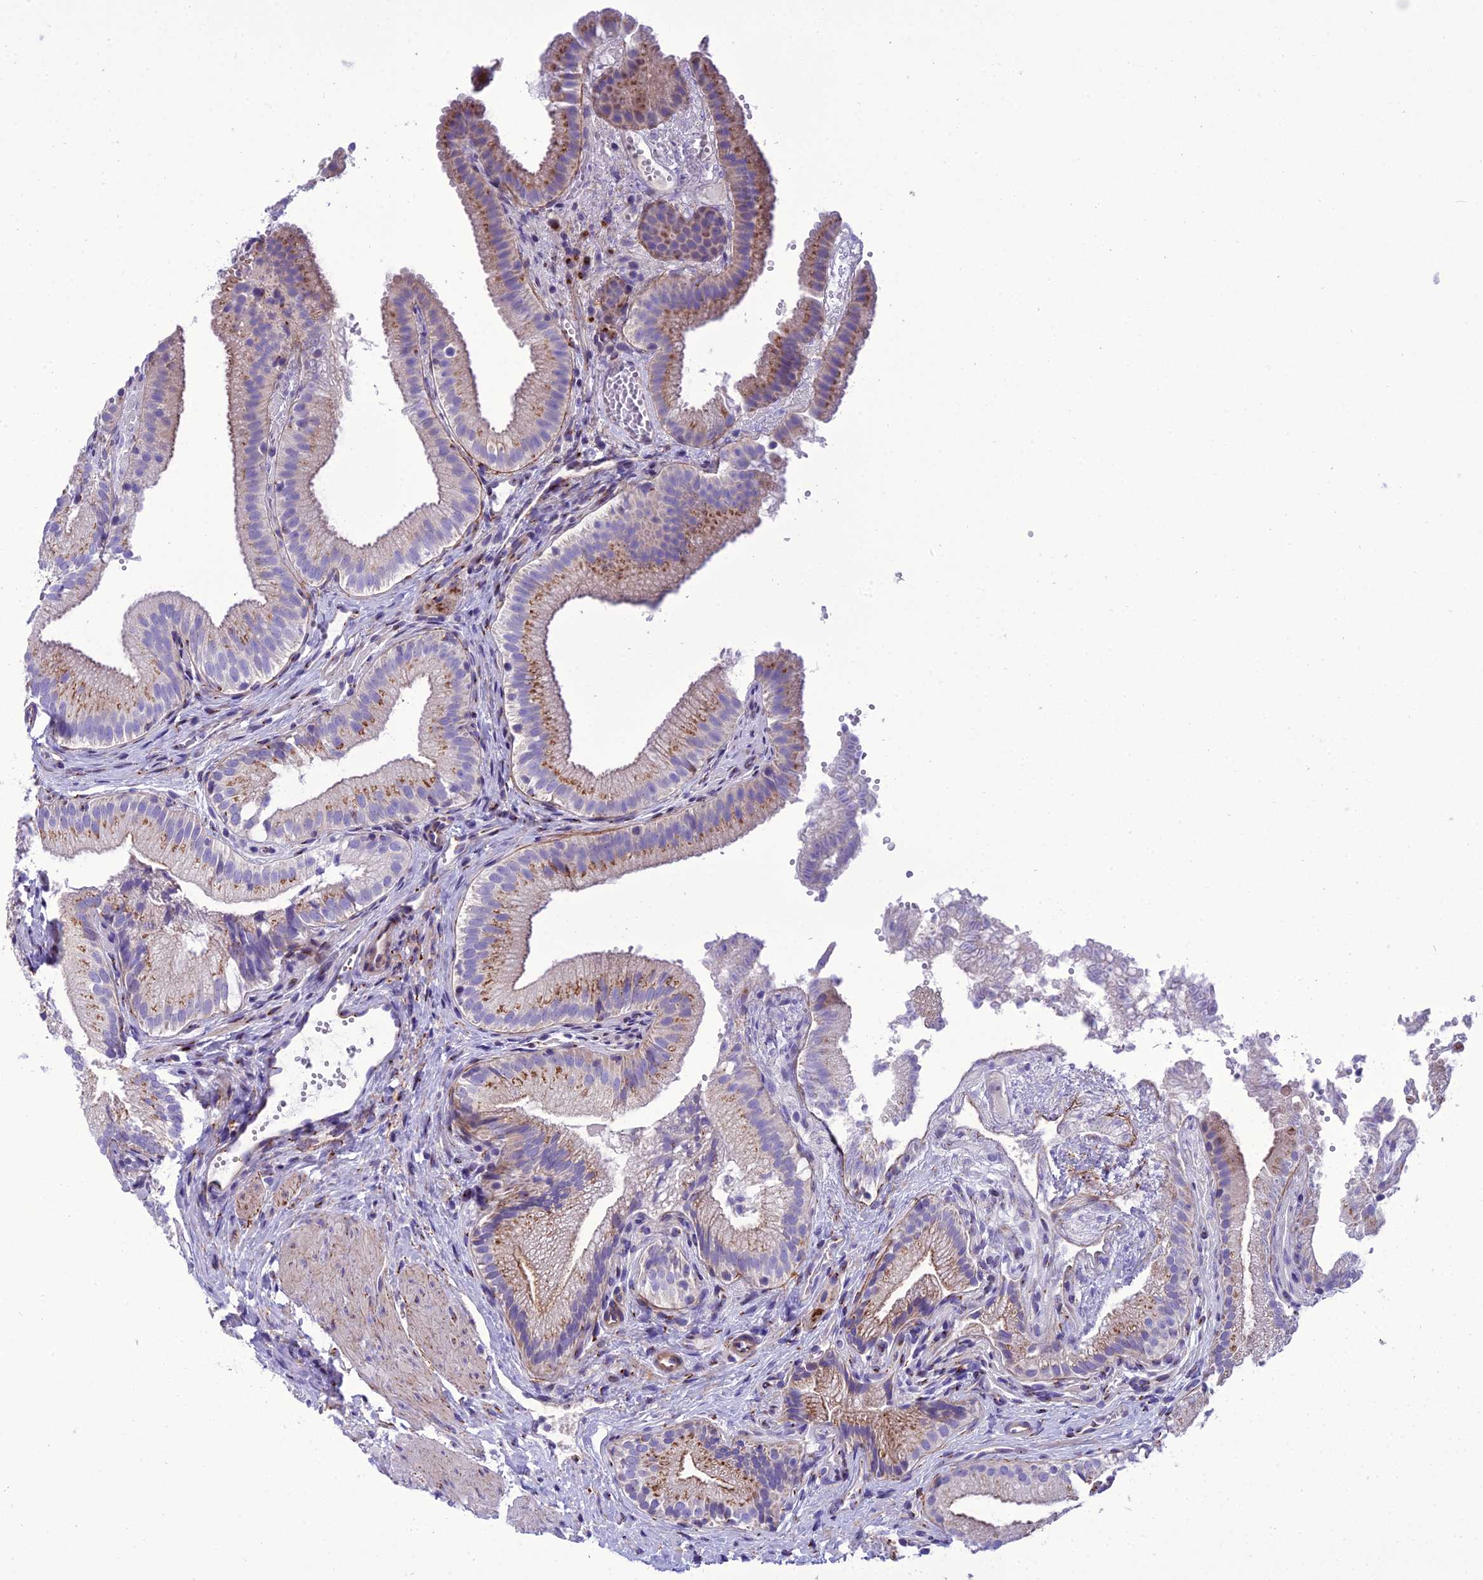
{"staining": {"intensity": "moderate", "quantity": "25%-75%", "location": "cytoplasmic/membranous"}, "tissue": "gallbladder", "cell_type": "Glandular cells", "image_type": "normal", "snomed": [{"axis": "morphology", "description": "Normal tissue, NOS"}, {"axis": "topography", "description": "Gallbladder"}], "caption": "Glandular cells display medium levels of moderate cytoplasmic/membranous positivity in about 25%-75% of cells in benign gallbladder.", "gene": "GOLM2", "patient": {"sex": "female", "age": 30}}